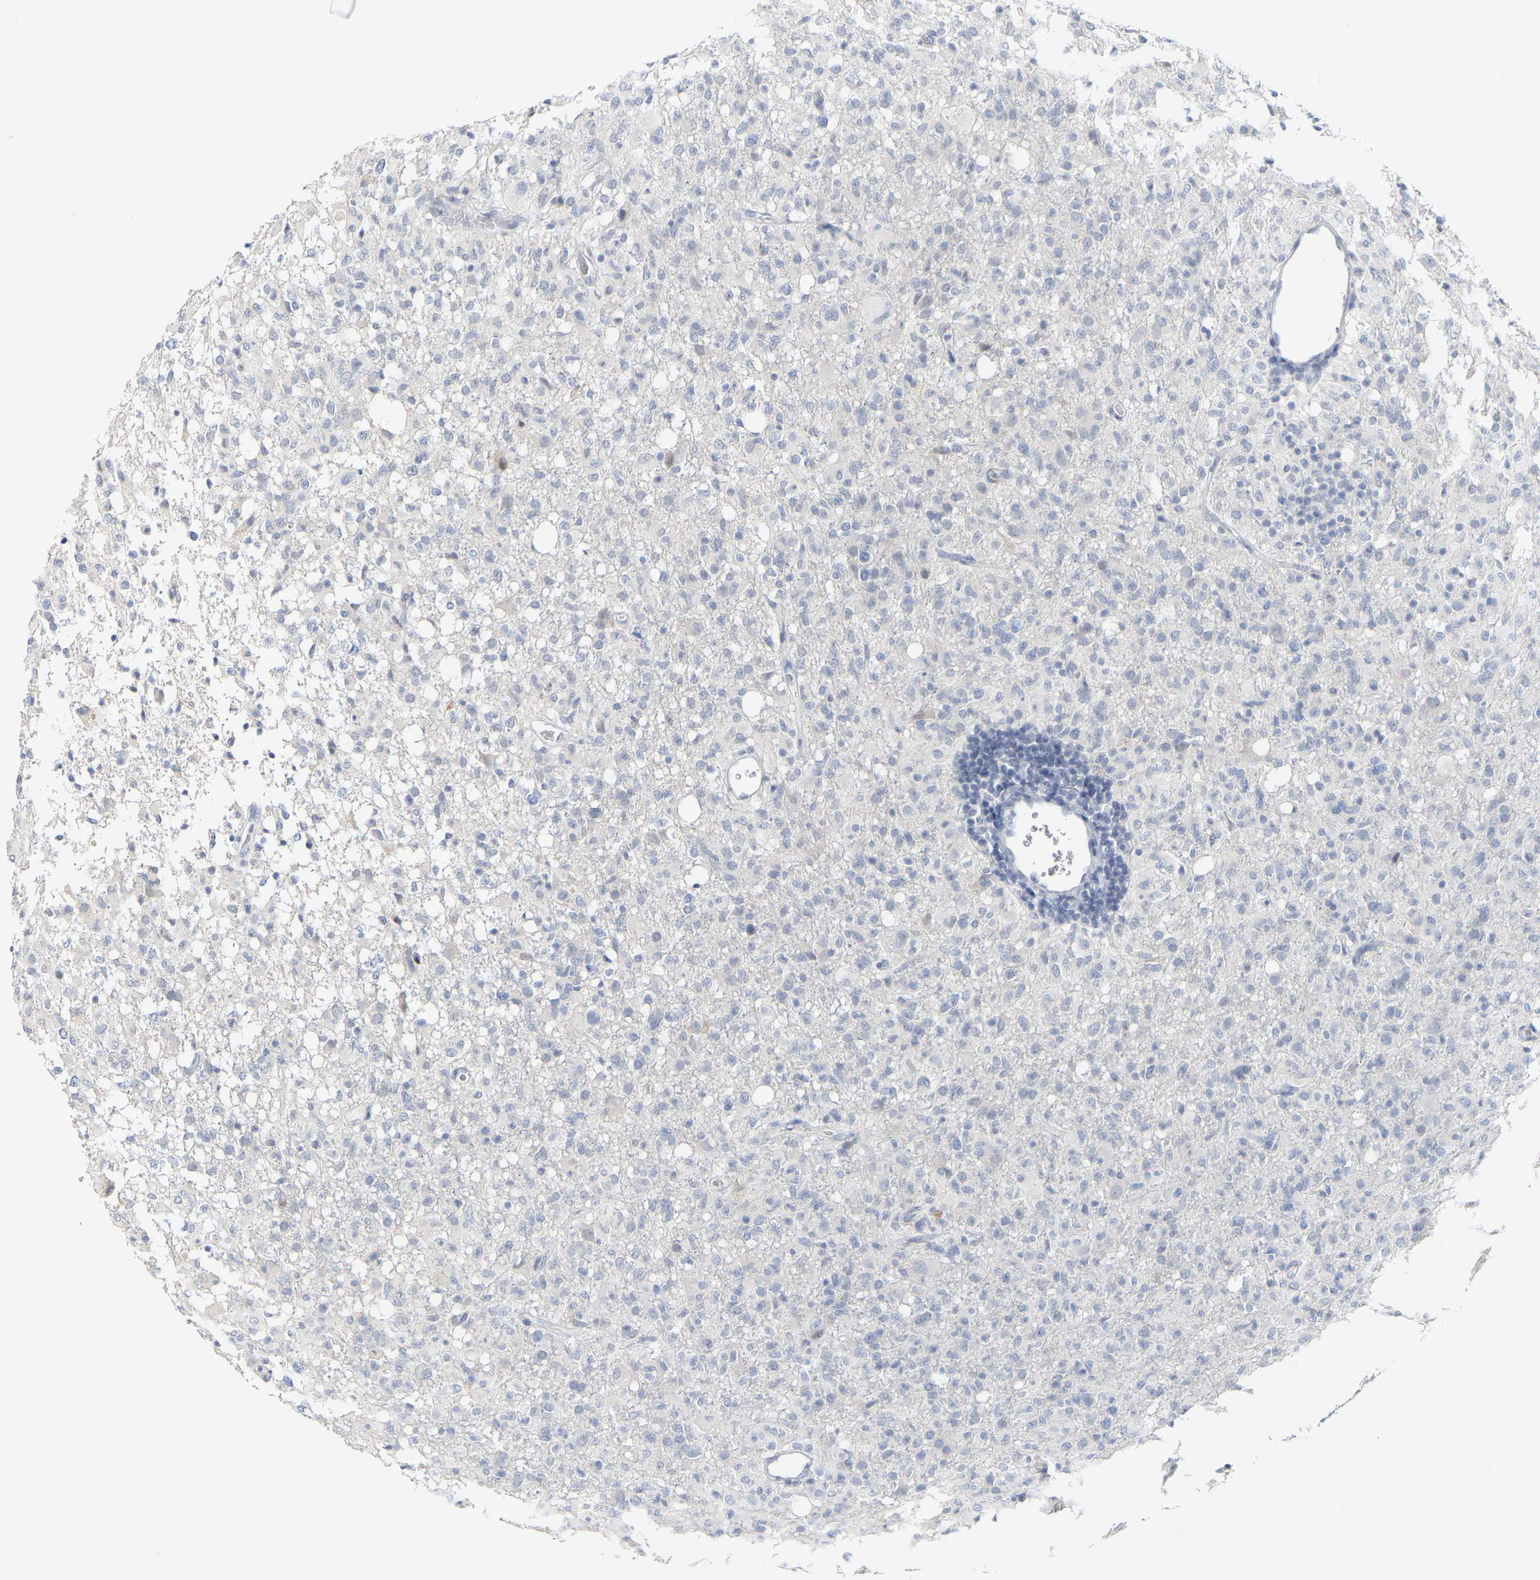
{"staining": {"intensity": "negative", "quantity": "none", "location": "none"}, "tissue": "glioma", "cell_type": "Tumor cells", "image_type": "cancer", "snomed": [{"axis": "morphology", "description": "Glioma, malignant, High grade"}, {"axis": "topography", "description": "Brain"}], "caption": "This is an immunohistochemistry (IHC) histopathology image of glioma. There is no positivity in tumor cells.", "gene": "KRT76", "patient": {"sex": "female", "age": 57}}